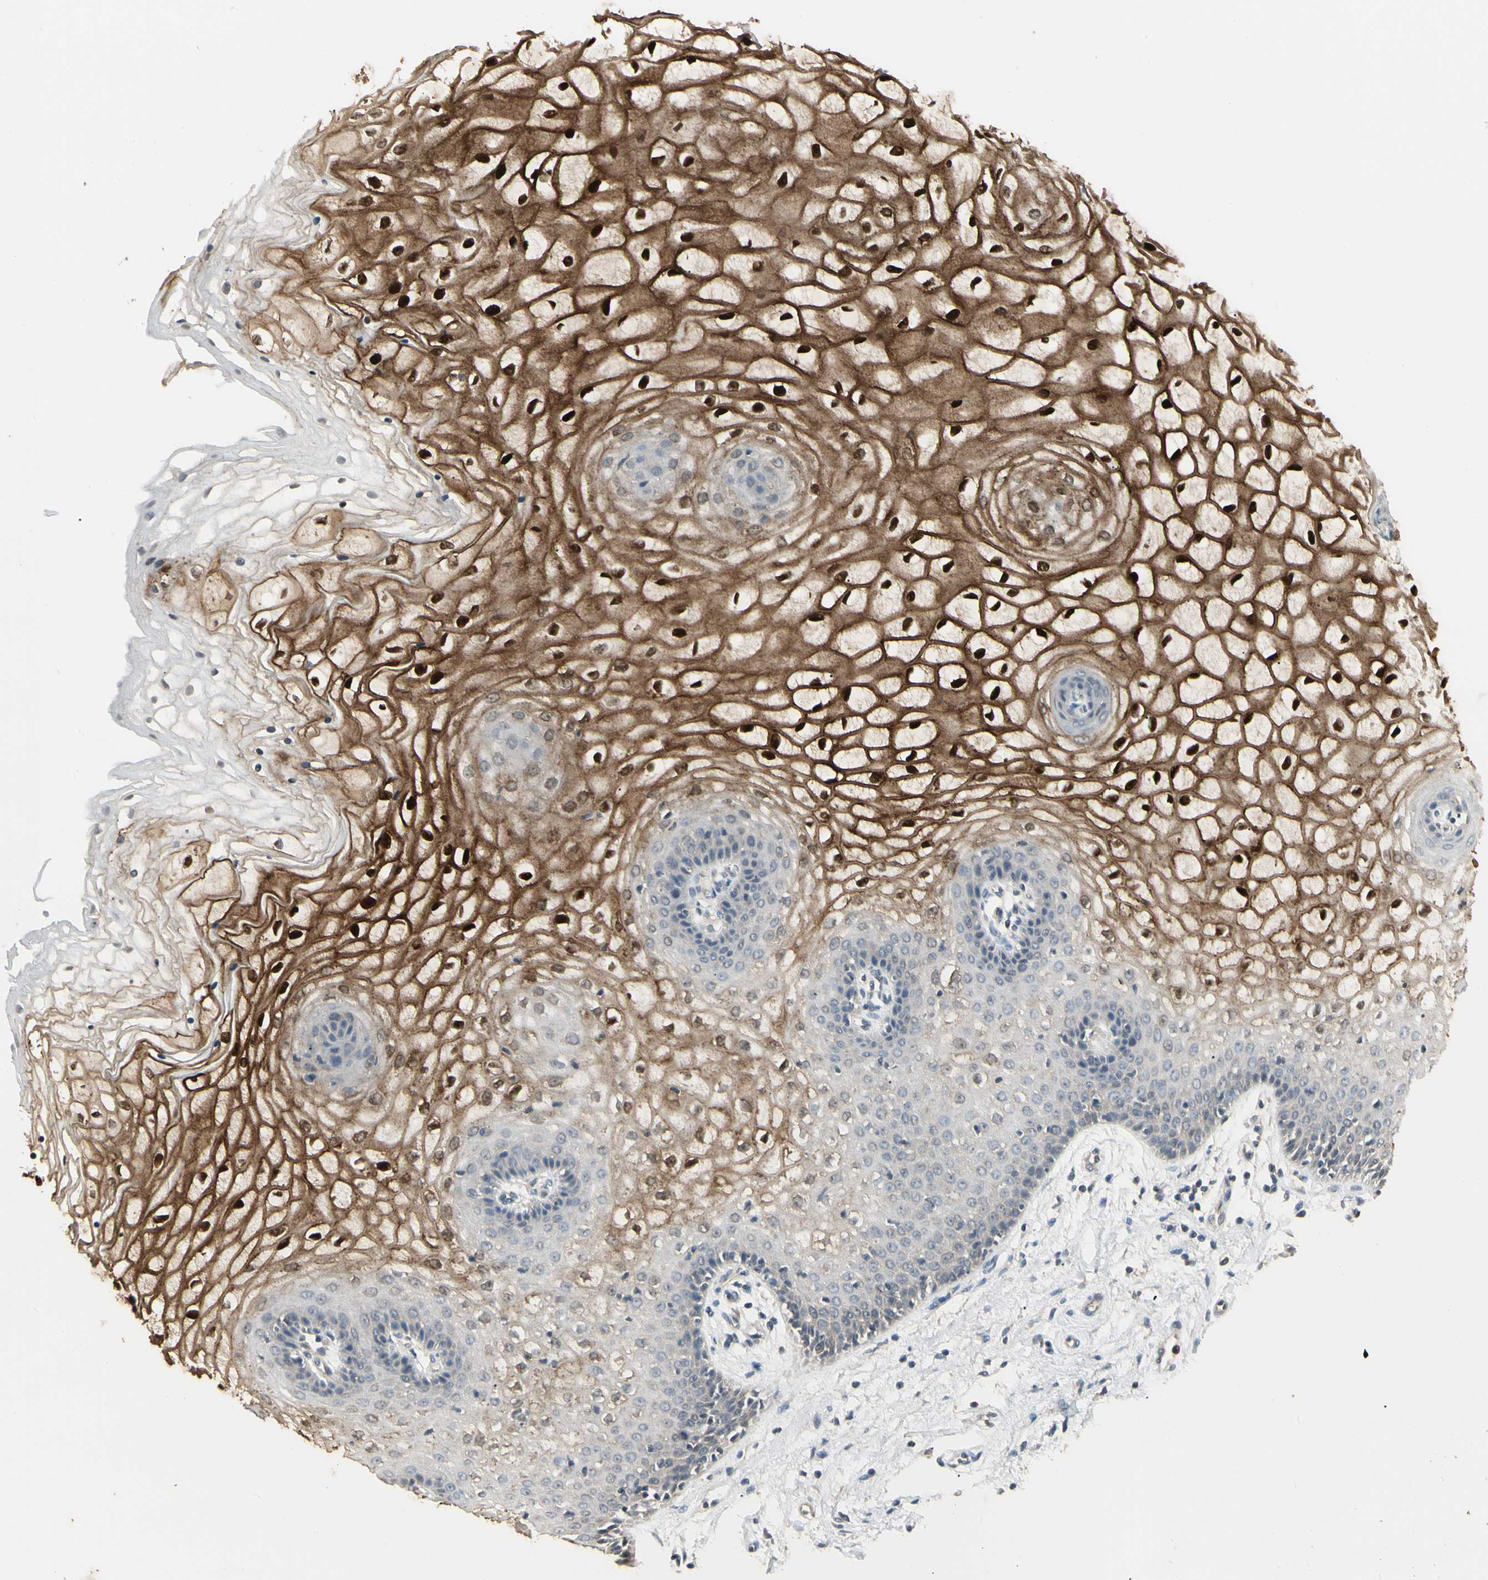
{"staining": {"intensity": "strong", "quantity": "25%-75%", "location": "cytoplasmic/membranous,nuclear"}, "tissue": "vagina", "cell_type": "Squamous epithelial cells", "image_type": "normal", "snomed": [{"axis": "morphology", "description": "Normal tissue, NOS"}, {"axis": "topography", "description": "Vagina"}], "caption": "Vagina stained with a protein marker displays strong staining in squamous epithelial cells.", "gene": "SGCA", "patient": {"sex": "female", "age": 34}}